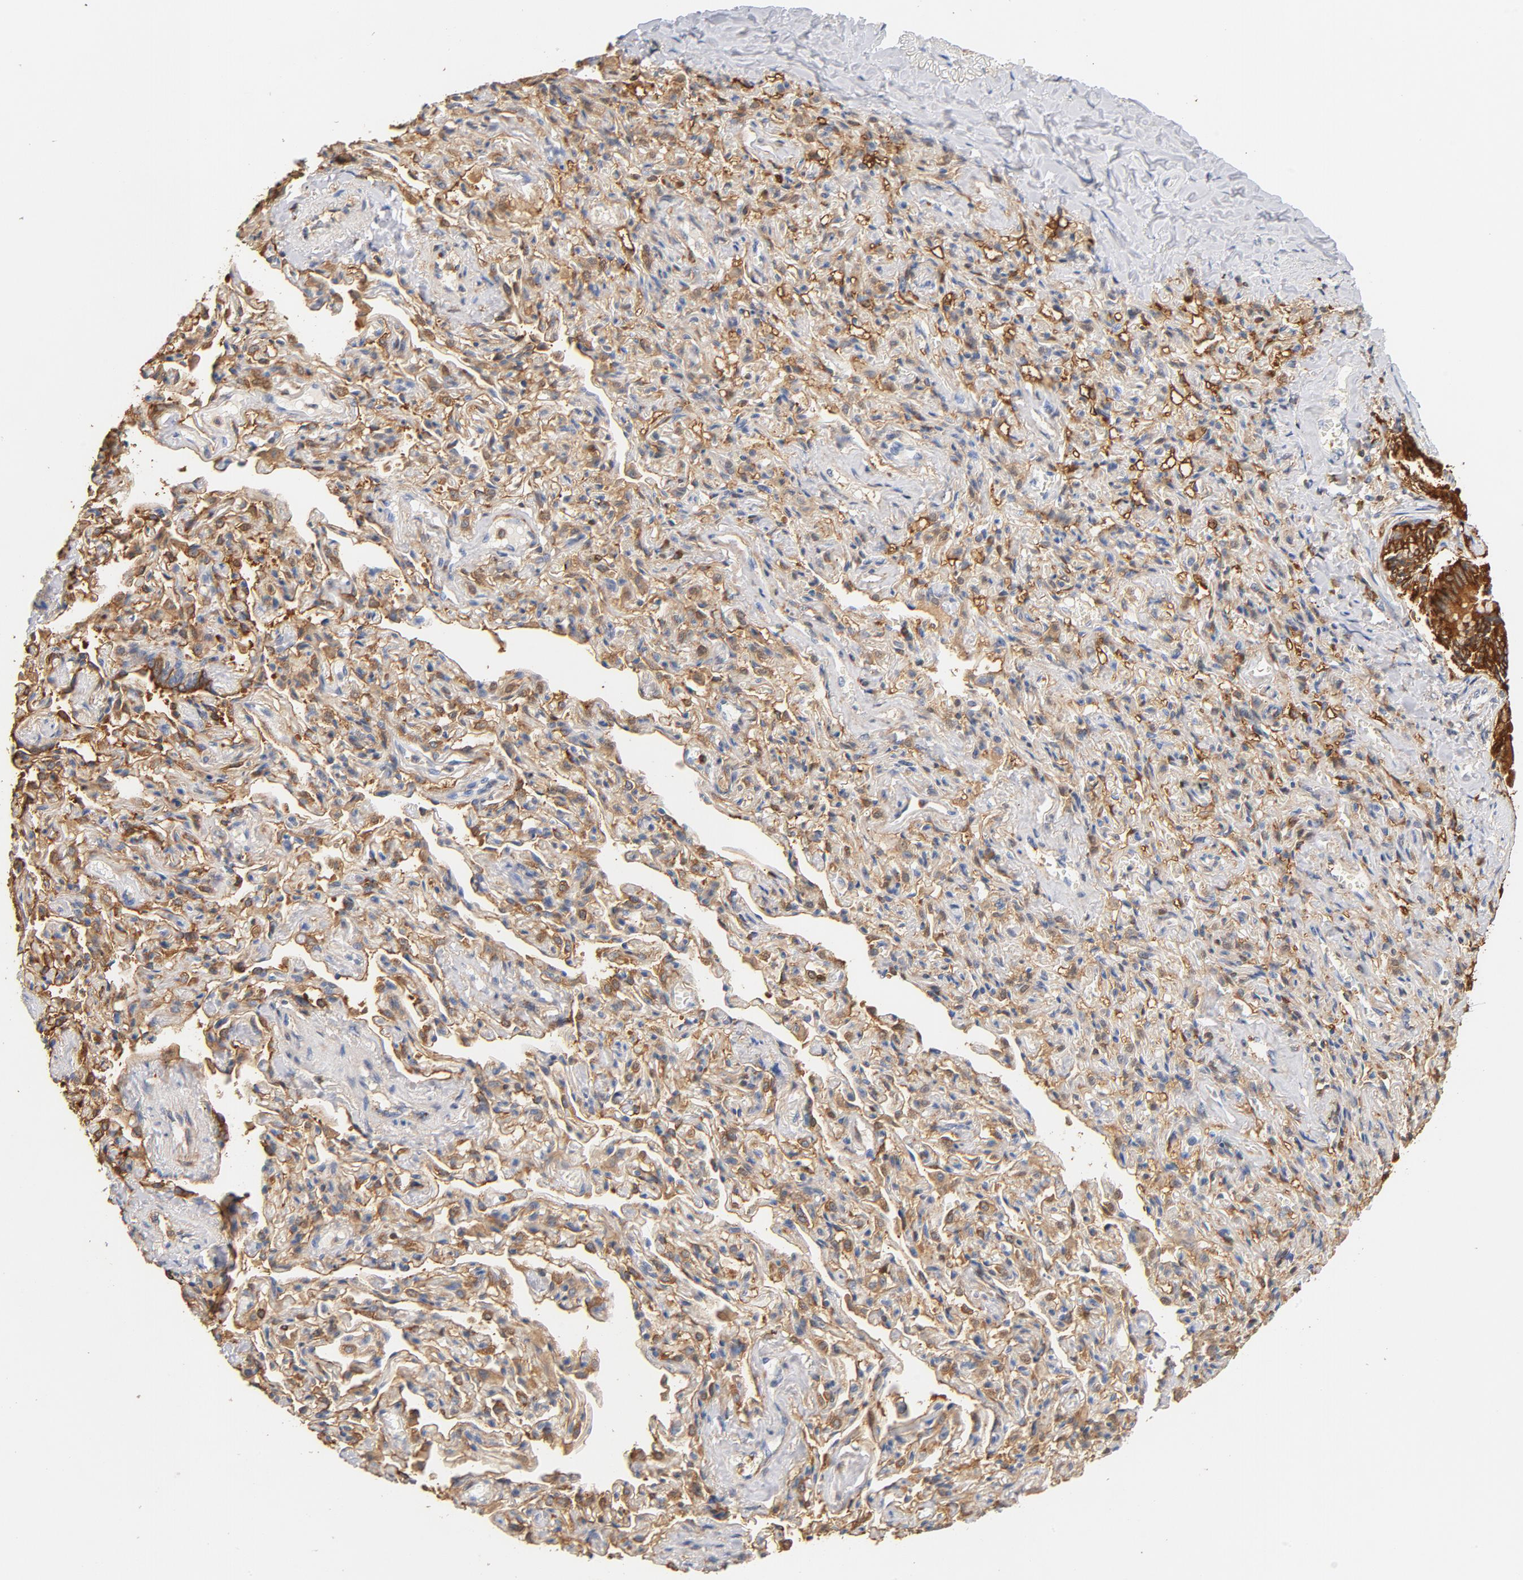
{"staining": {"intensity": "strong", "quantity": ">75%", "location": "cytoplasmic/membranous"}, "tissue": "bronchus", "cell_type": "Respiratory epithelial cells", "image_type": "normal", "snomed": [{"axis": "morphology", "description": "Normal tissue, NOS"}, {"axis": "topography", "description": "Lung"}], "caption": "Immunohistochemical staining of normal bronchus shows strong cytoplasmic/membranous protein positivity in approximately >75% of respiratory epithelial cells. (DAB = brown stain, brightfield microscopy at high magnification).", "gene": "EZR", "patient": {"sex": "male", "age": 64}}